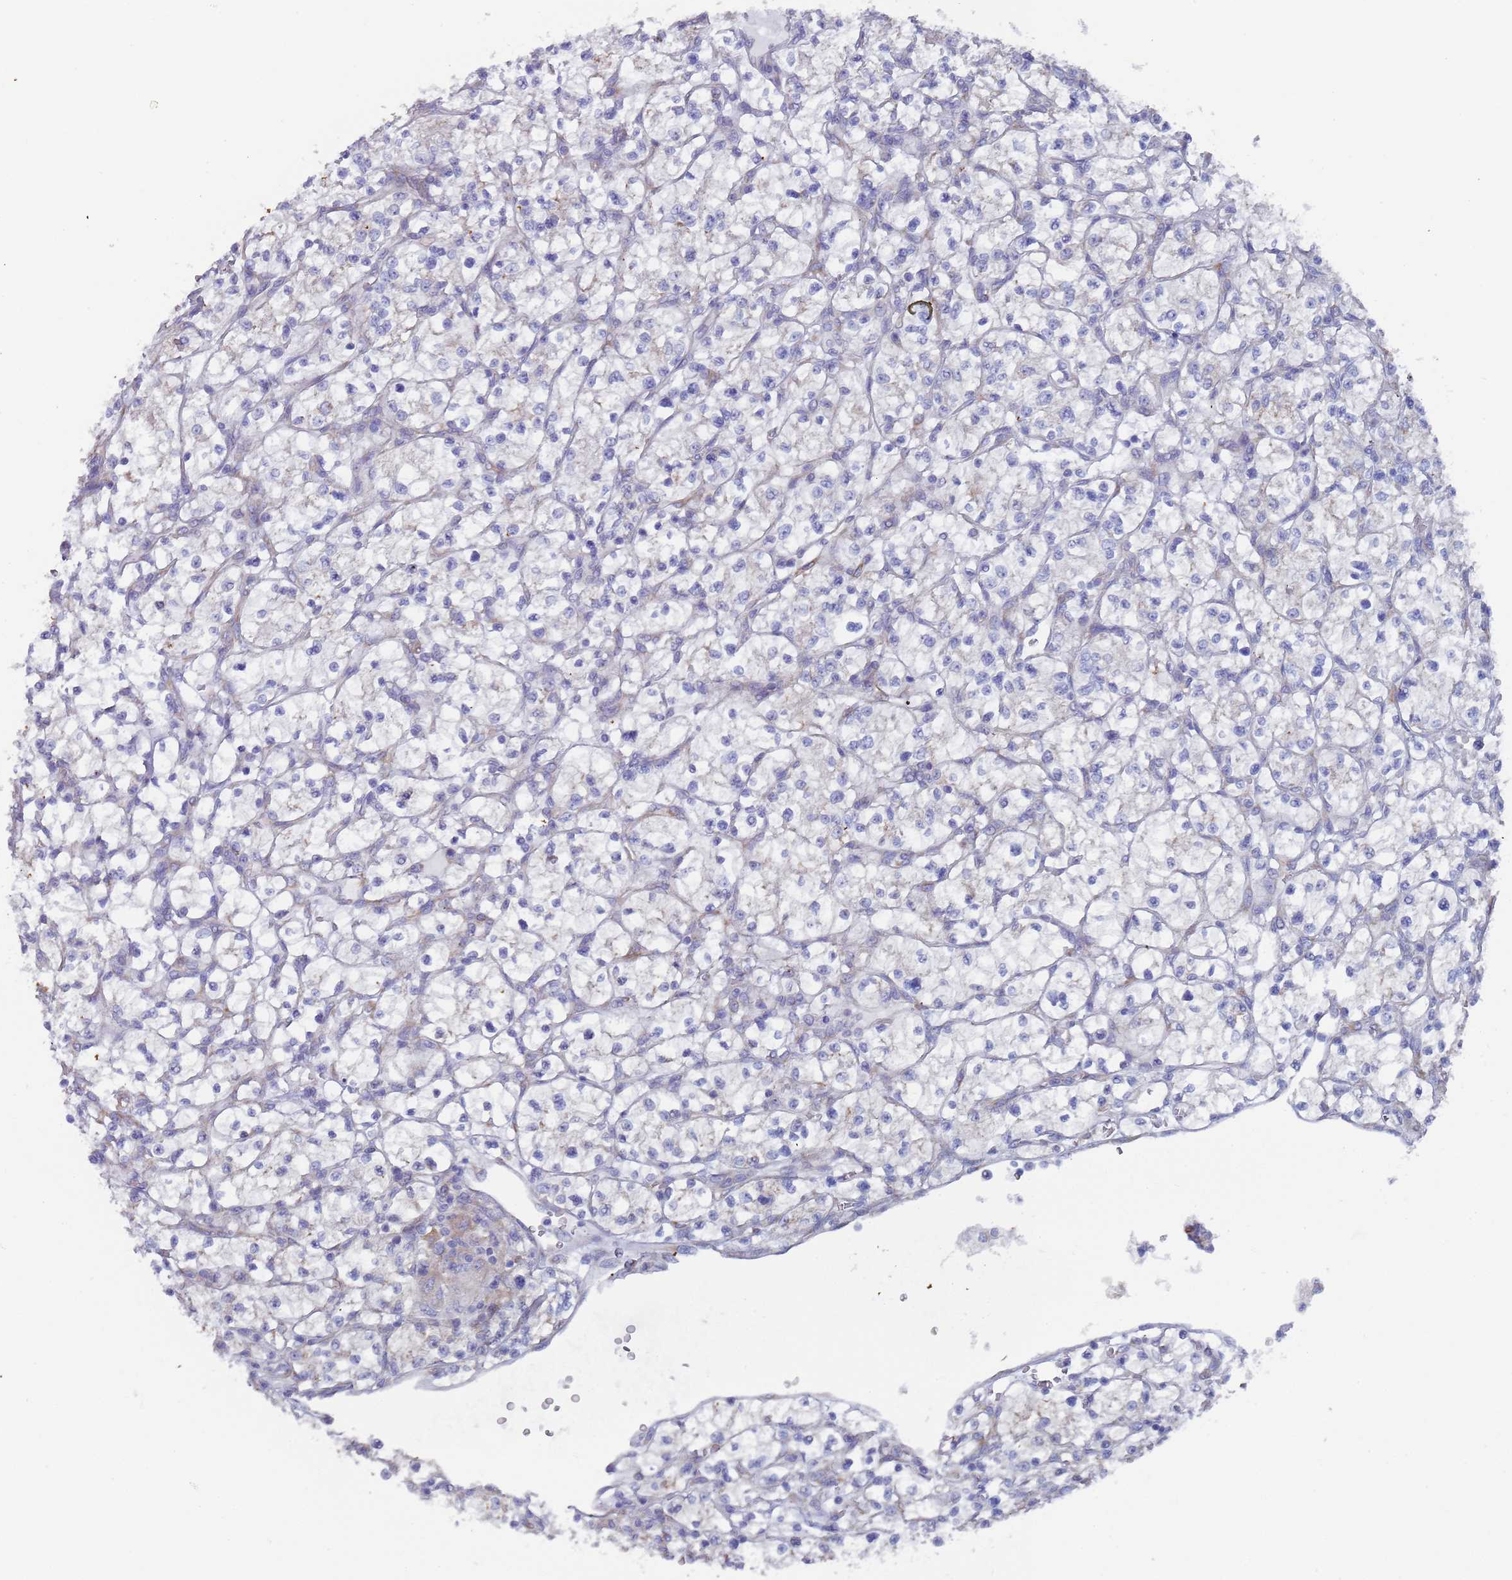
{"staining": {"intensity": "negative", "quantity": "none", "location": "none"}, "tissue": "renal cancer", "cell_type": "Tumor cells", "image_type": "cancer", "snomed": [{"axis": "morphology", "description": "Adenocarcinoma, NOS"}, {"axis": "topography", "description": "Kidney"}], "caption": "Renal adenocarcinoma was stained to show a protein in brown. There is no significant expression in tumor cells. (IHC, brightfield microscopy, high magnification).", "gene": "ZNF844", "patient": {"sex": "female", "age": 64}}